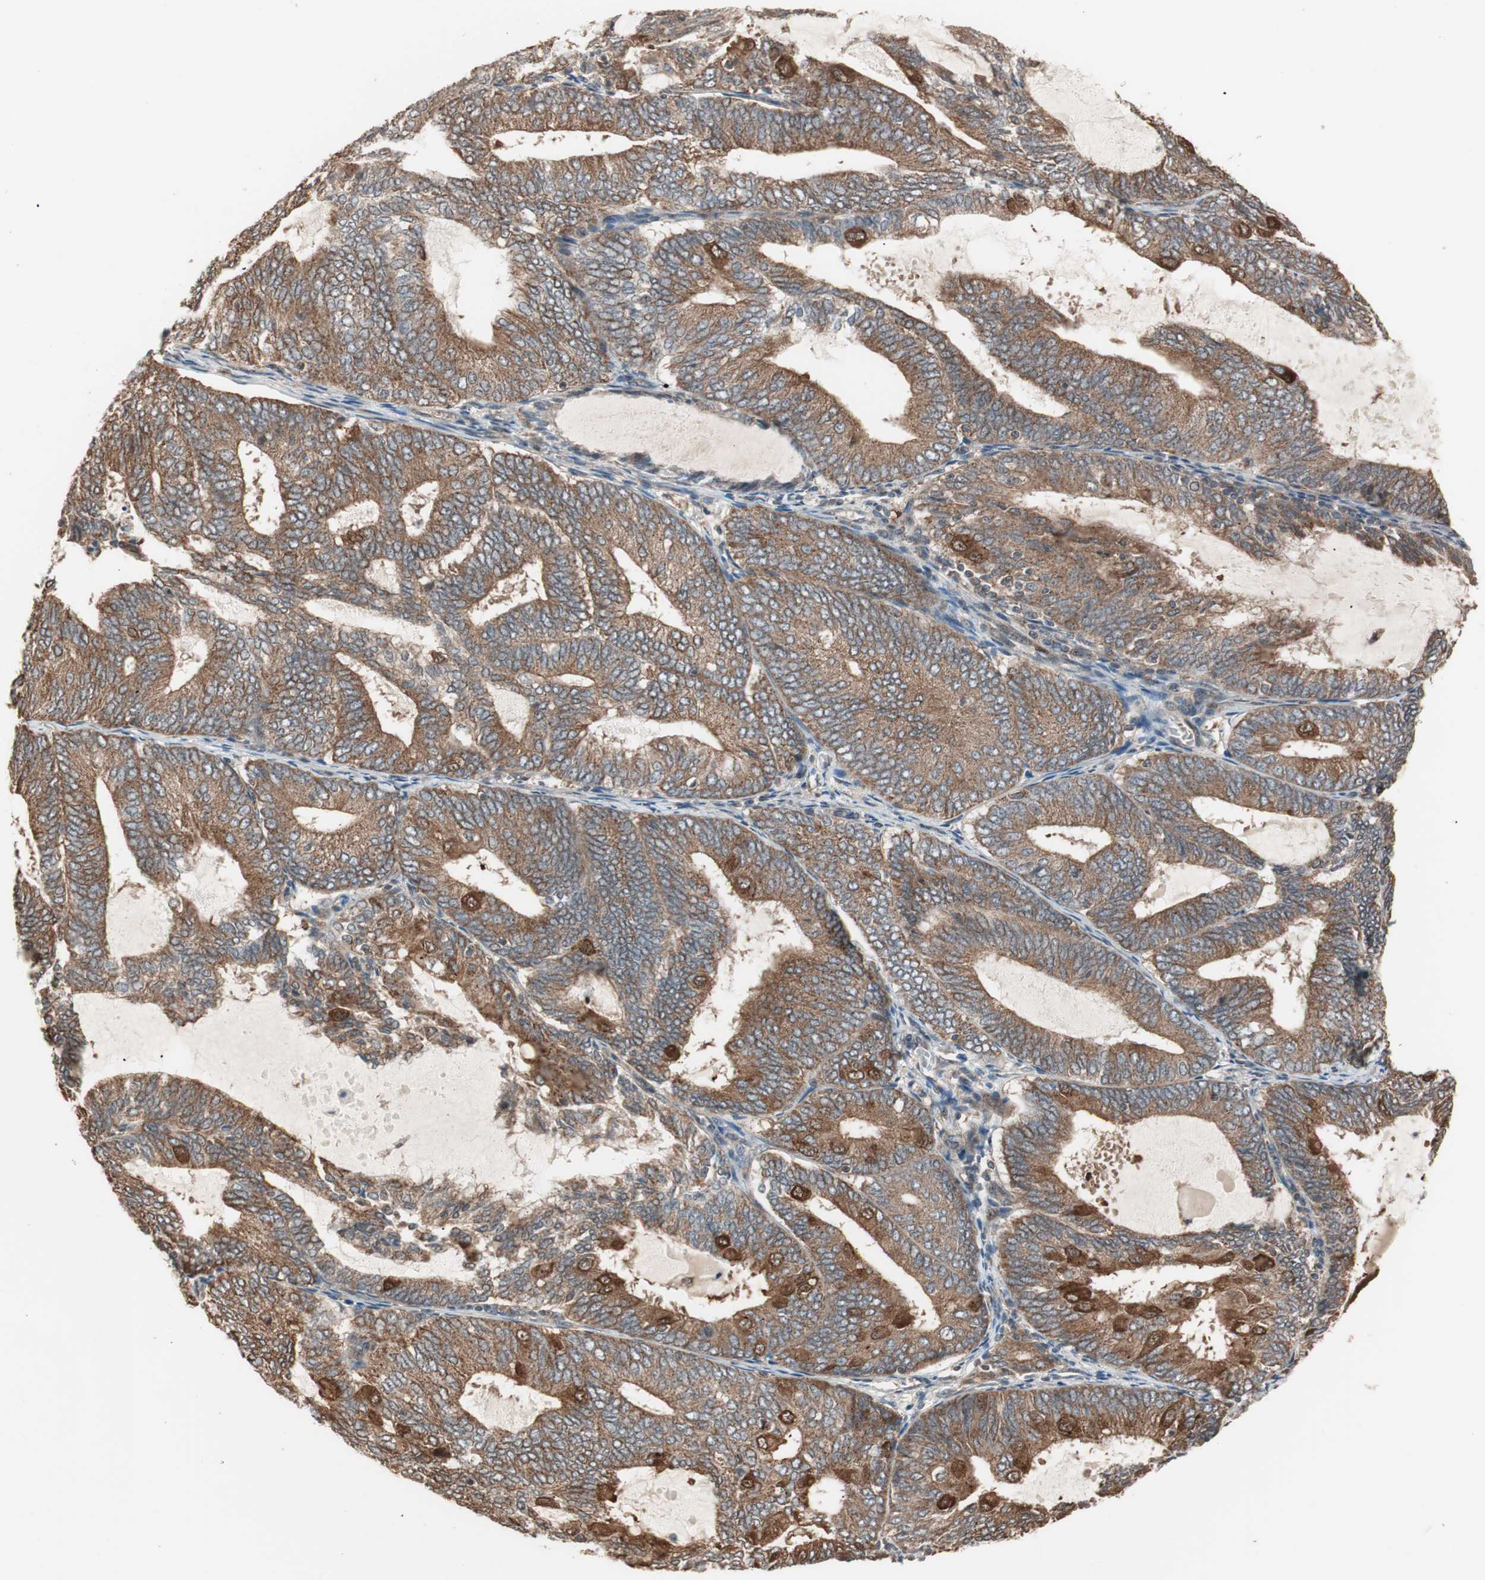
{"staining": {"intensity": "strong", "quantity": ">75%", "location": "cytoplasmic/membranous"}, "tissue": "endometrial cancer", "cell_type": "Tumor cells", "image_type": "cancer", "snomed": [{"axis": "morphology", "description": "Adenocarcinoma, NOS"}, {"axis": "topography", "description": "Endometrium"}], "caption": "This photomicrograph demonstrates IHC staining of human endometrial adenocarcinoma, with high strong cytoplasmic/membranous expression in about >75% of tumor cells.", "gene": "FBXO5", "patient": {"sex": "female", "age": 81}}